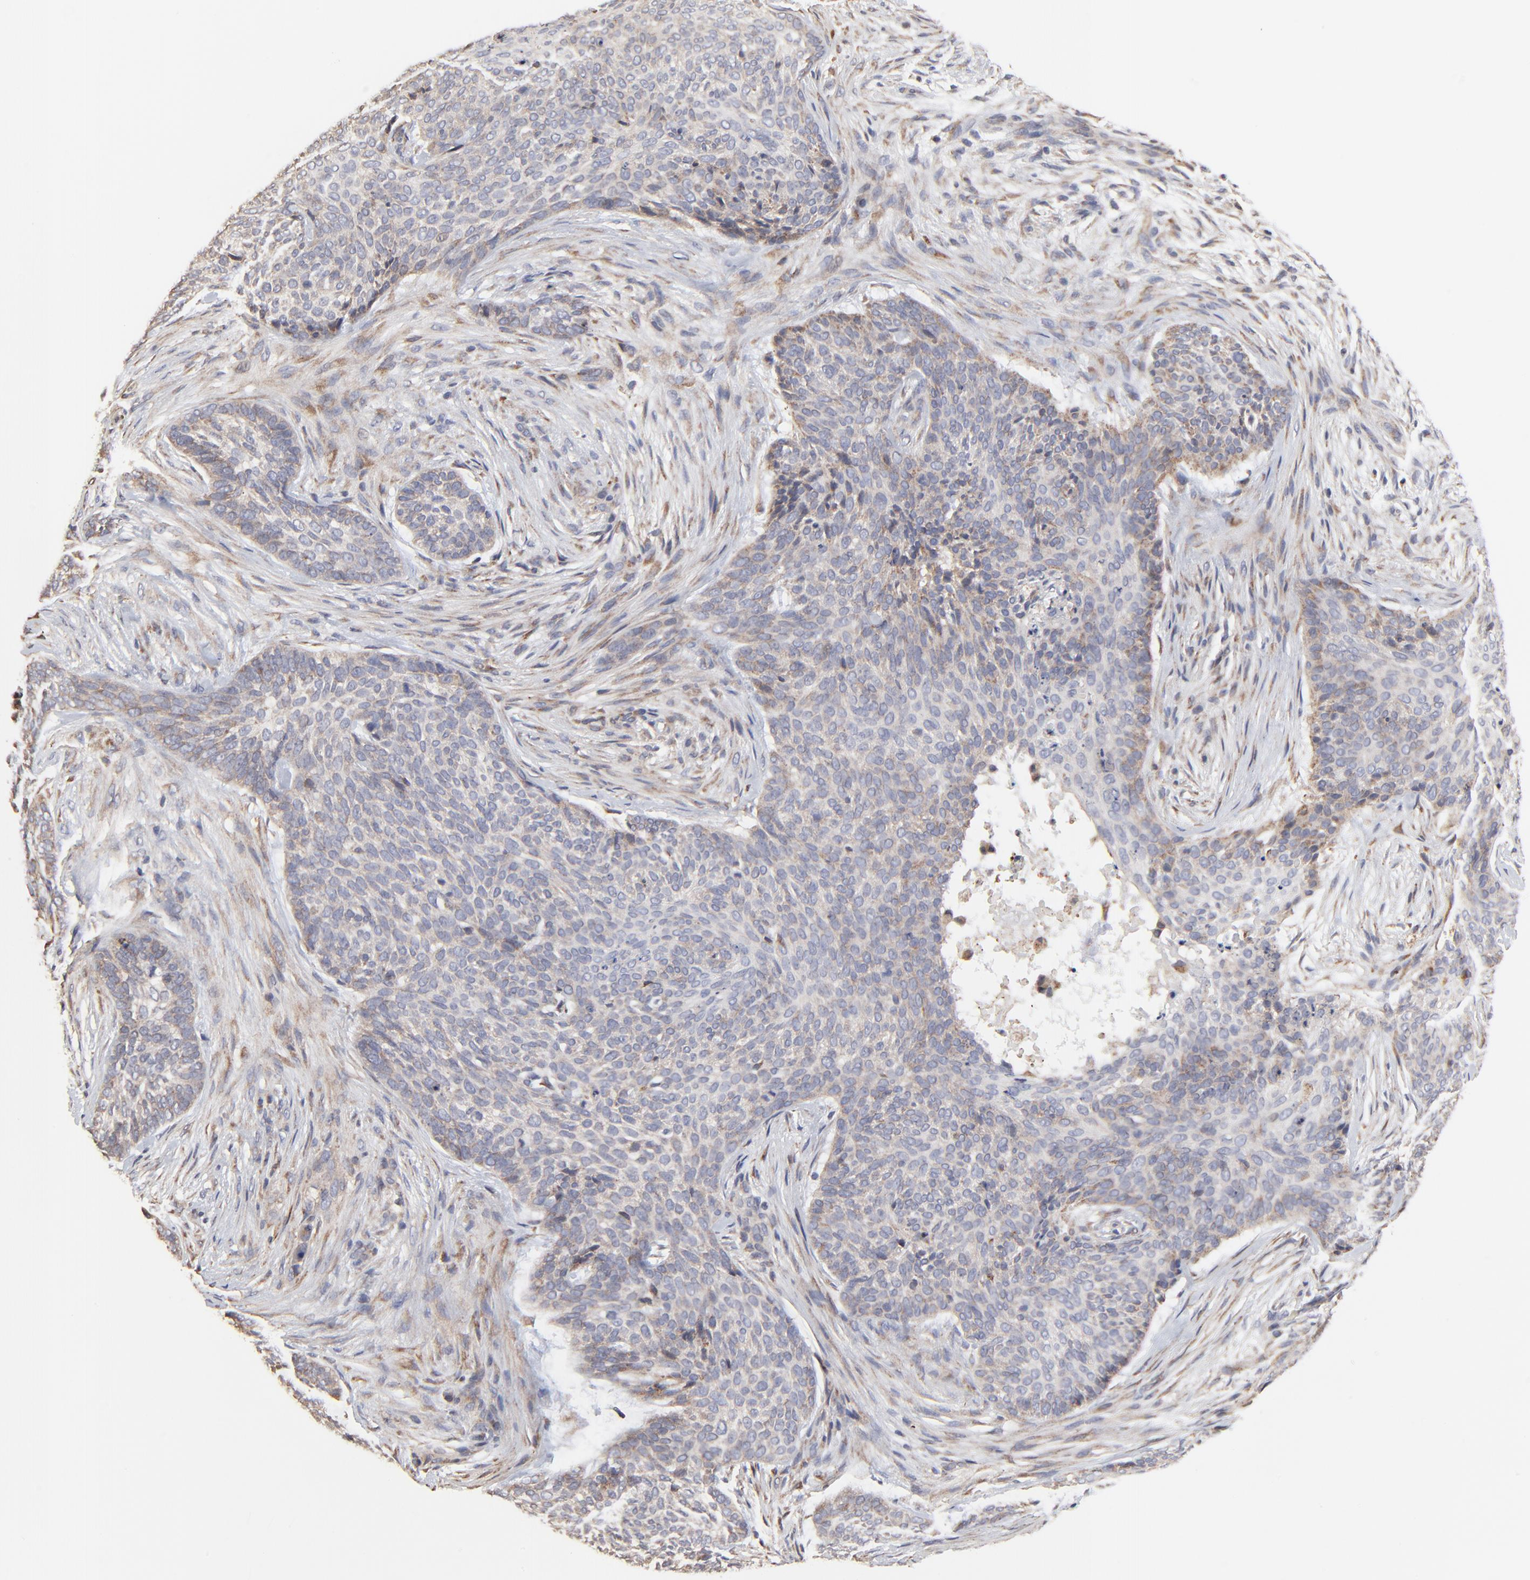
{"staining": {"intensity": "weak", "quantity": "25%-75%", "location": "cytoplasmic/membranous"}, "tissue": "skin cancer", "cell_type": "Tumor cells", "image_type": "cancer", "snomed": [{"axis": "morphology", "description": "Basal cell carcinoma"}, {"axis": "topography", "description": "Skin"}], "caption": "Skin cancer (basal cell carcinoma) stained for a protein (brown) reveals weak cytoplasmic/membranous positive positivity in about 25%-75% of tumor cells.", "gene": "ELP2", "patient": {"sex": "male", "age": 91}}